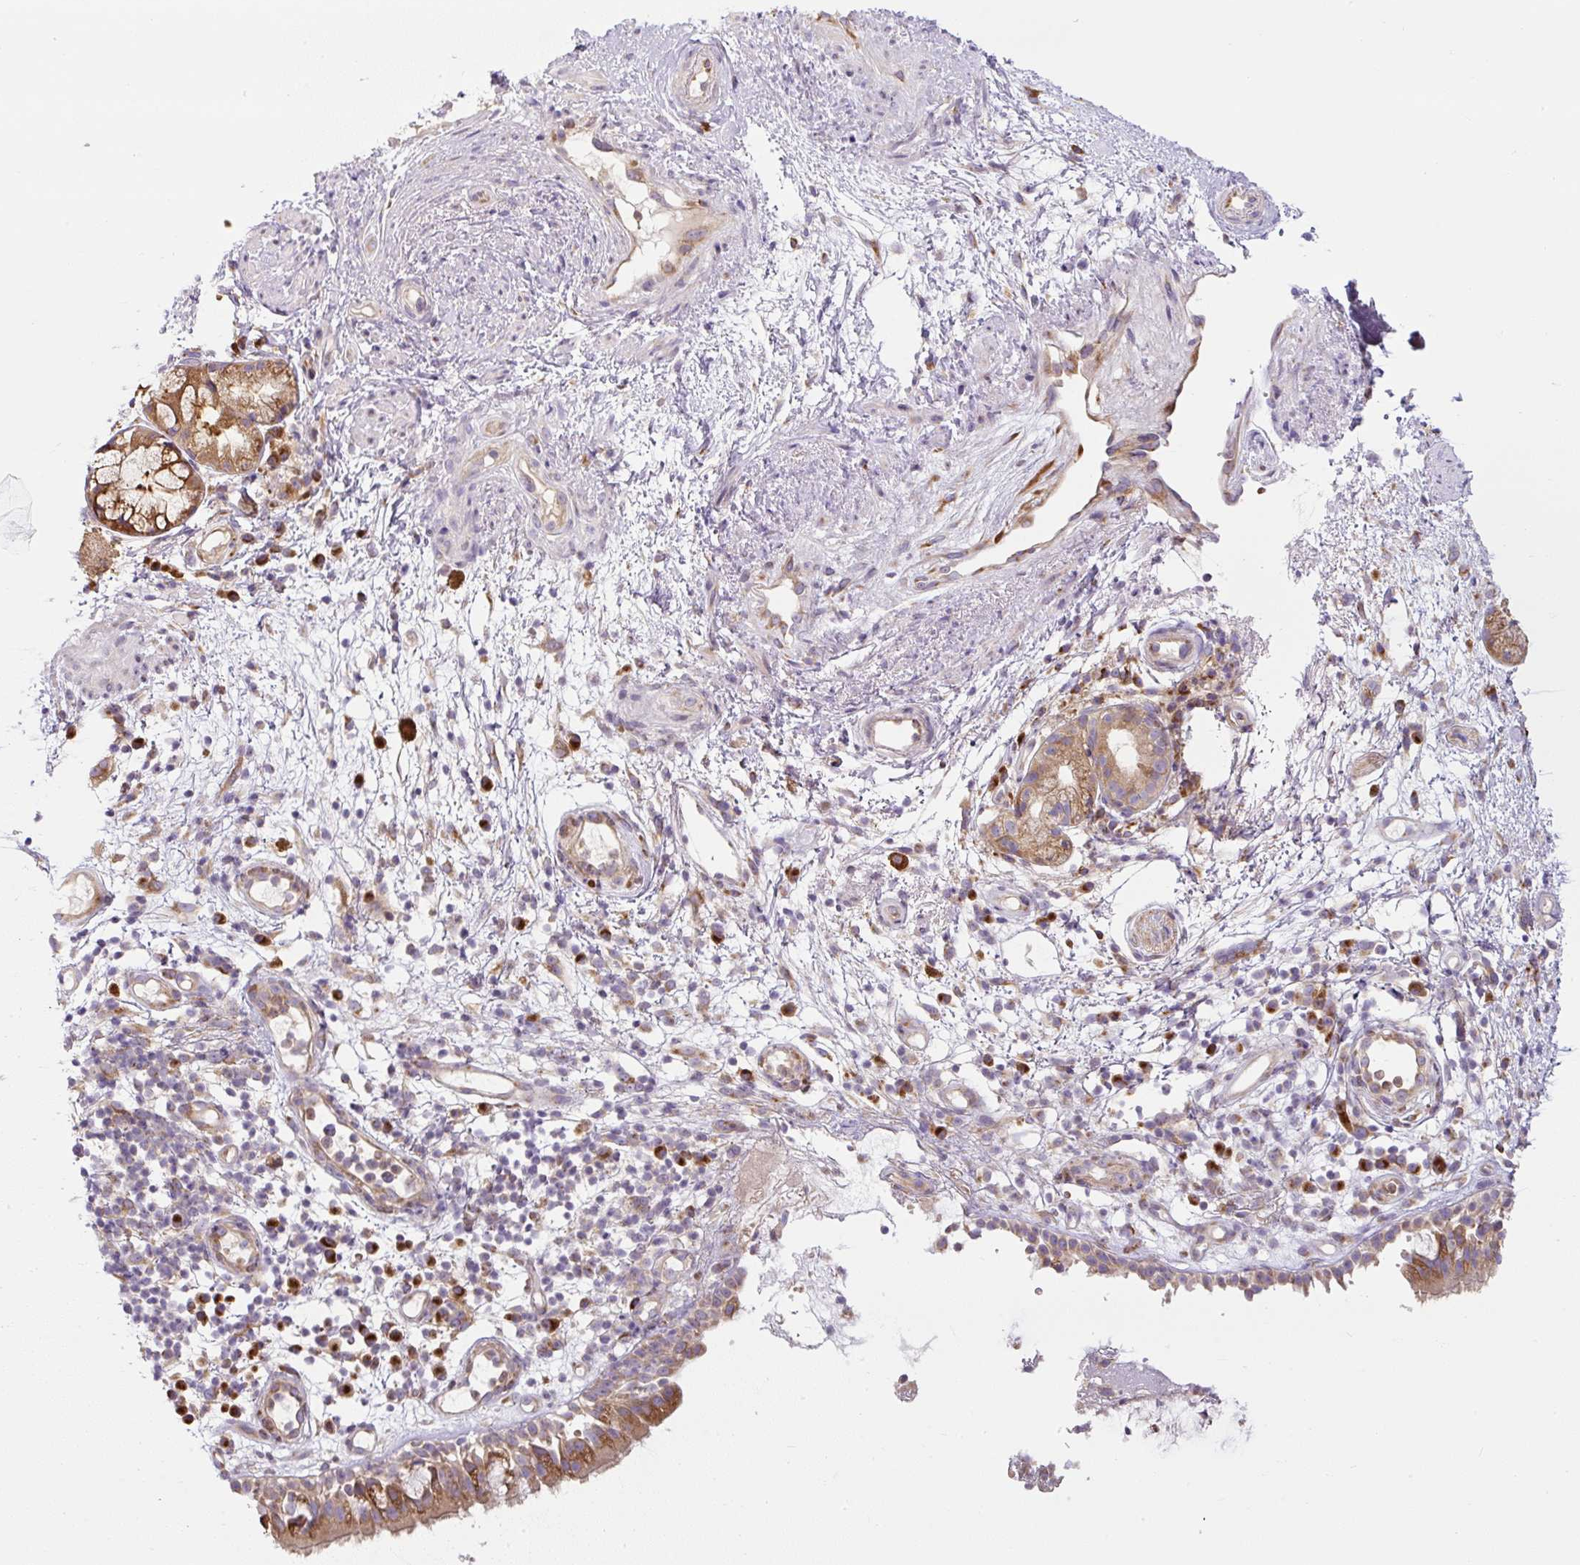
{"staining": {"intensity": "moderate", "quantity": "25%-75%", "location": "cytoplasmic/membranous"}, "tissue": "nasopharynx", "cell_type": "Respiratory epithelial cells", "image_type": "normal", "snomed": [{"axis": "morphology", "description": "Normal tissue, NOS"}, {"axis": "morphology", "description": "Inflammation, NOS"}, {"axis": "topography", "description": "Nasopharynx"}], "caption": "This is an image of IHC staining of unremarkable nasopharynx, which shows moderate positivity in the cytoplasmic/membranous of respiratory epithelial cells.", "gene": "MLX", "patient": {"sex": "male", "age": 54}}